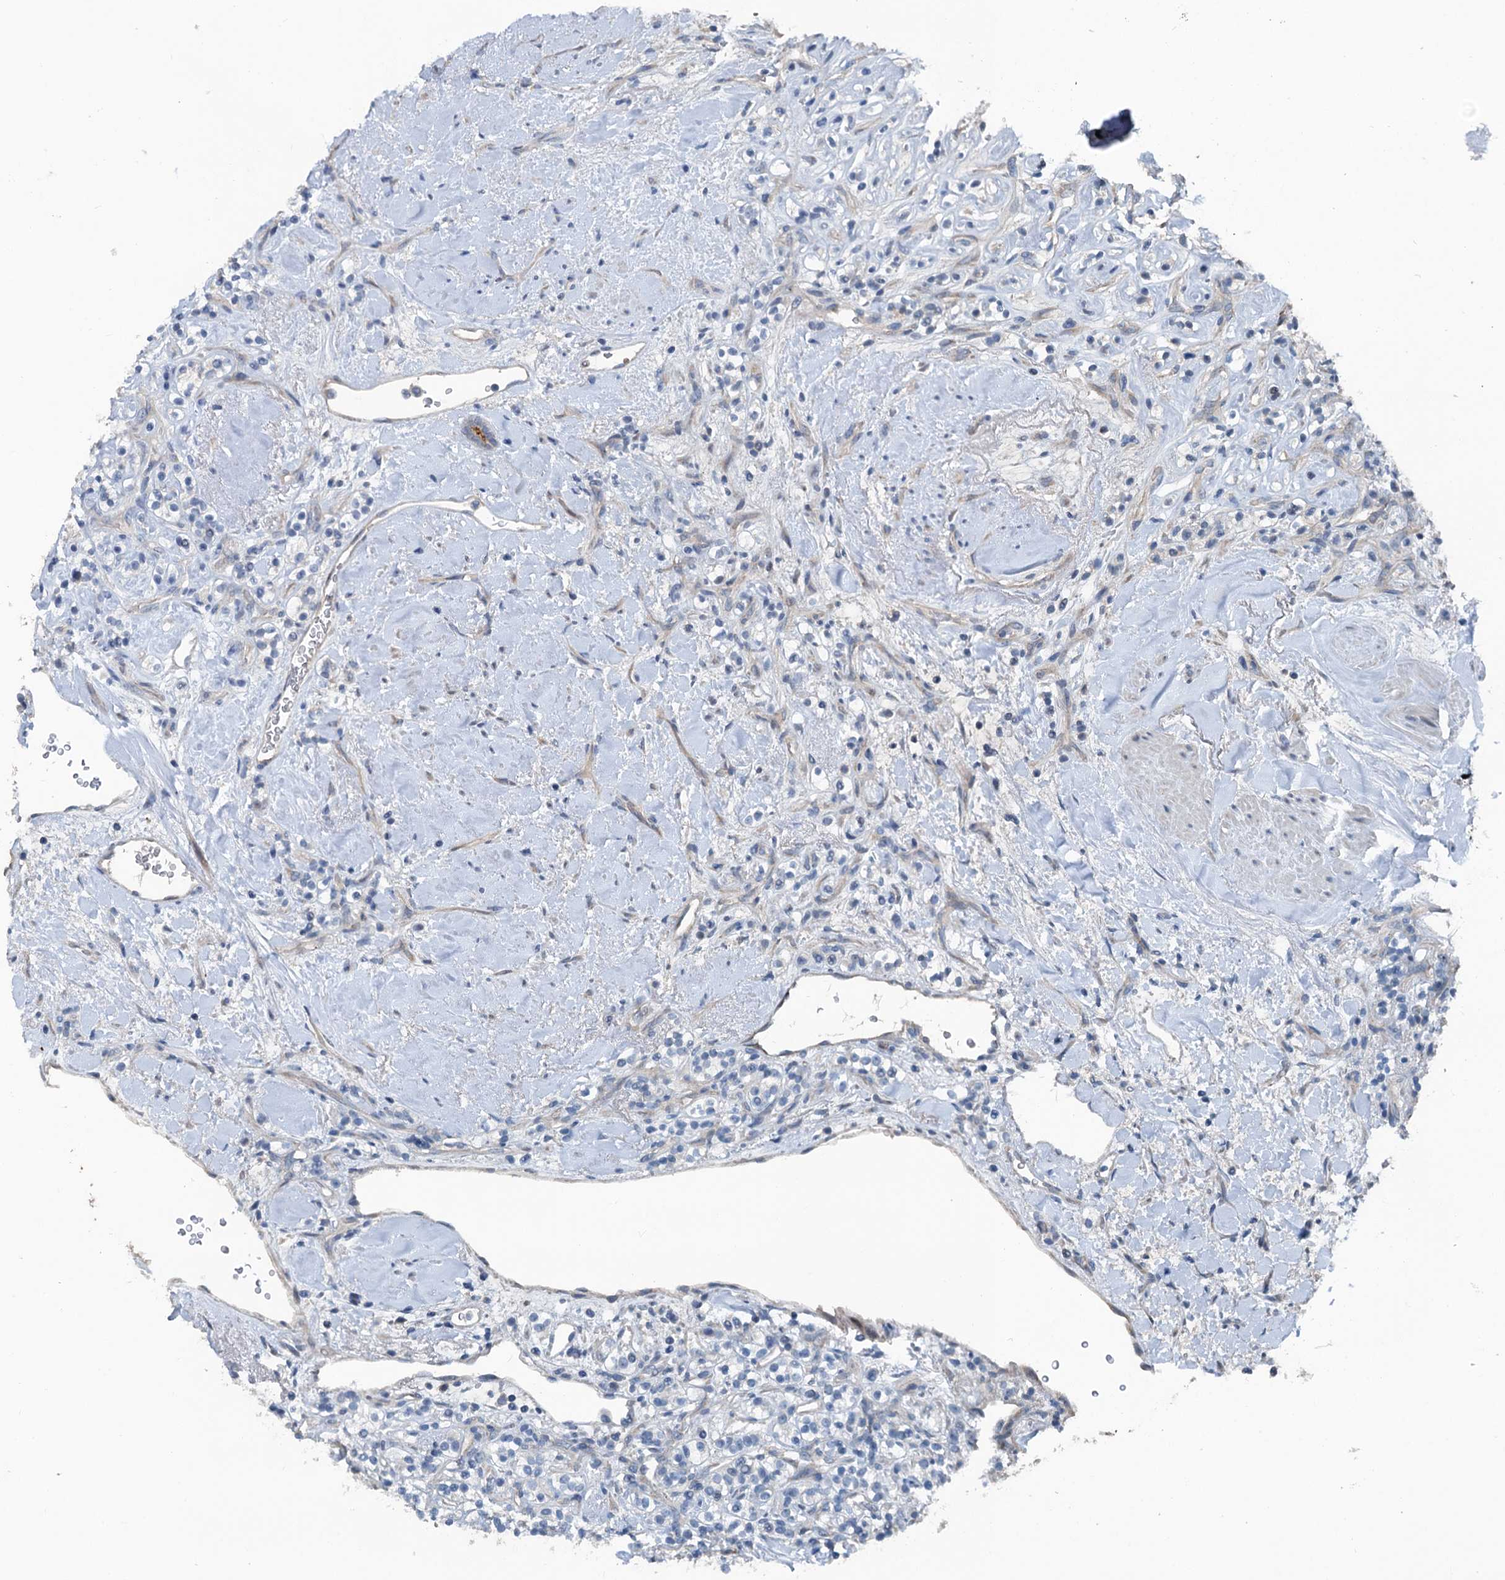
{"staining": {"intensity": "negative", "quantity": "none", "location": "none"}, "tissue": "renal cancer", "cell_type": "Tumor cells", "image_type": "cancer", "snomed": [{"axis": "morphology", "description": "Adenocarcinoma, NOS"}, {"axis": "topography", "description": "Kidney"}], "caption": "Immunohistochemistry photomicrograph of neoplastic tissue: human renal cancer (adenocarcinoma) stained with DAB (3,3'-diaminobenzidine) shows no significant protein positivity in tumor cells.", "gene": "TEDC1", "patient": {"sex": "male", "age": 77}}